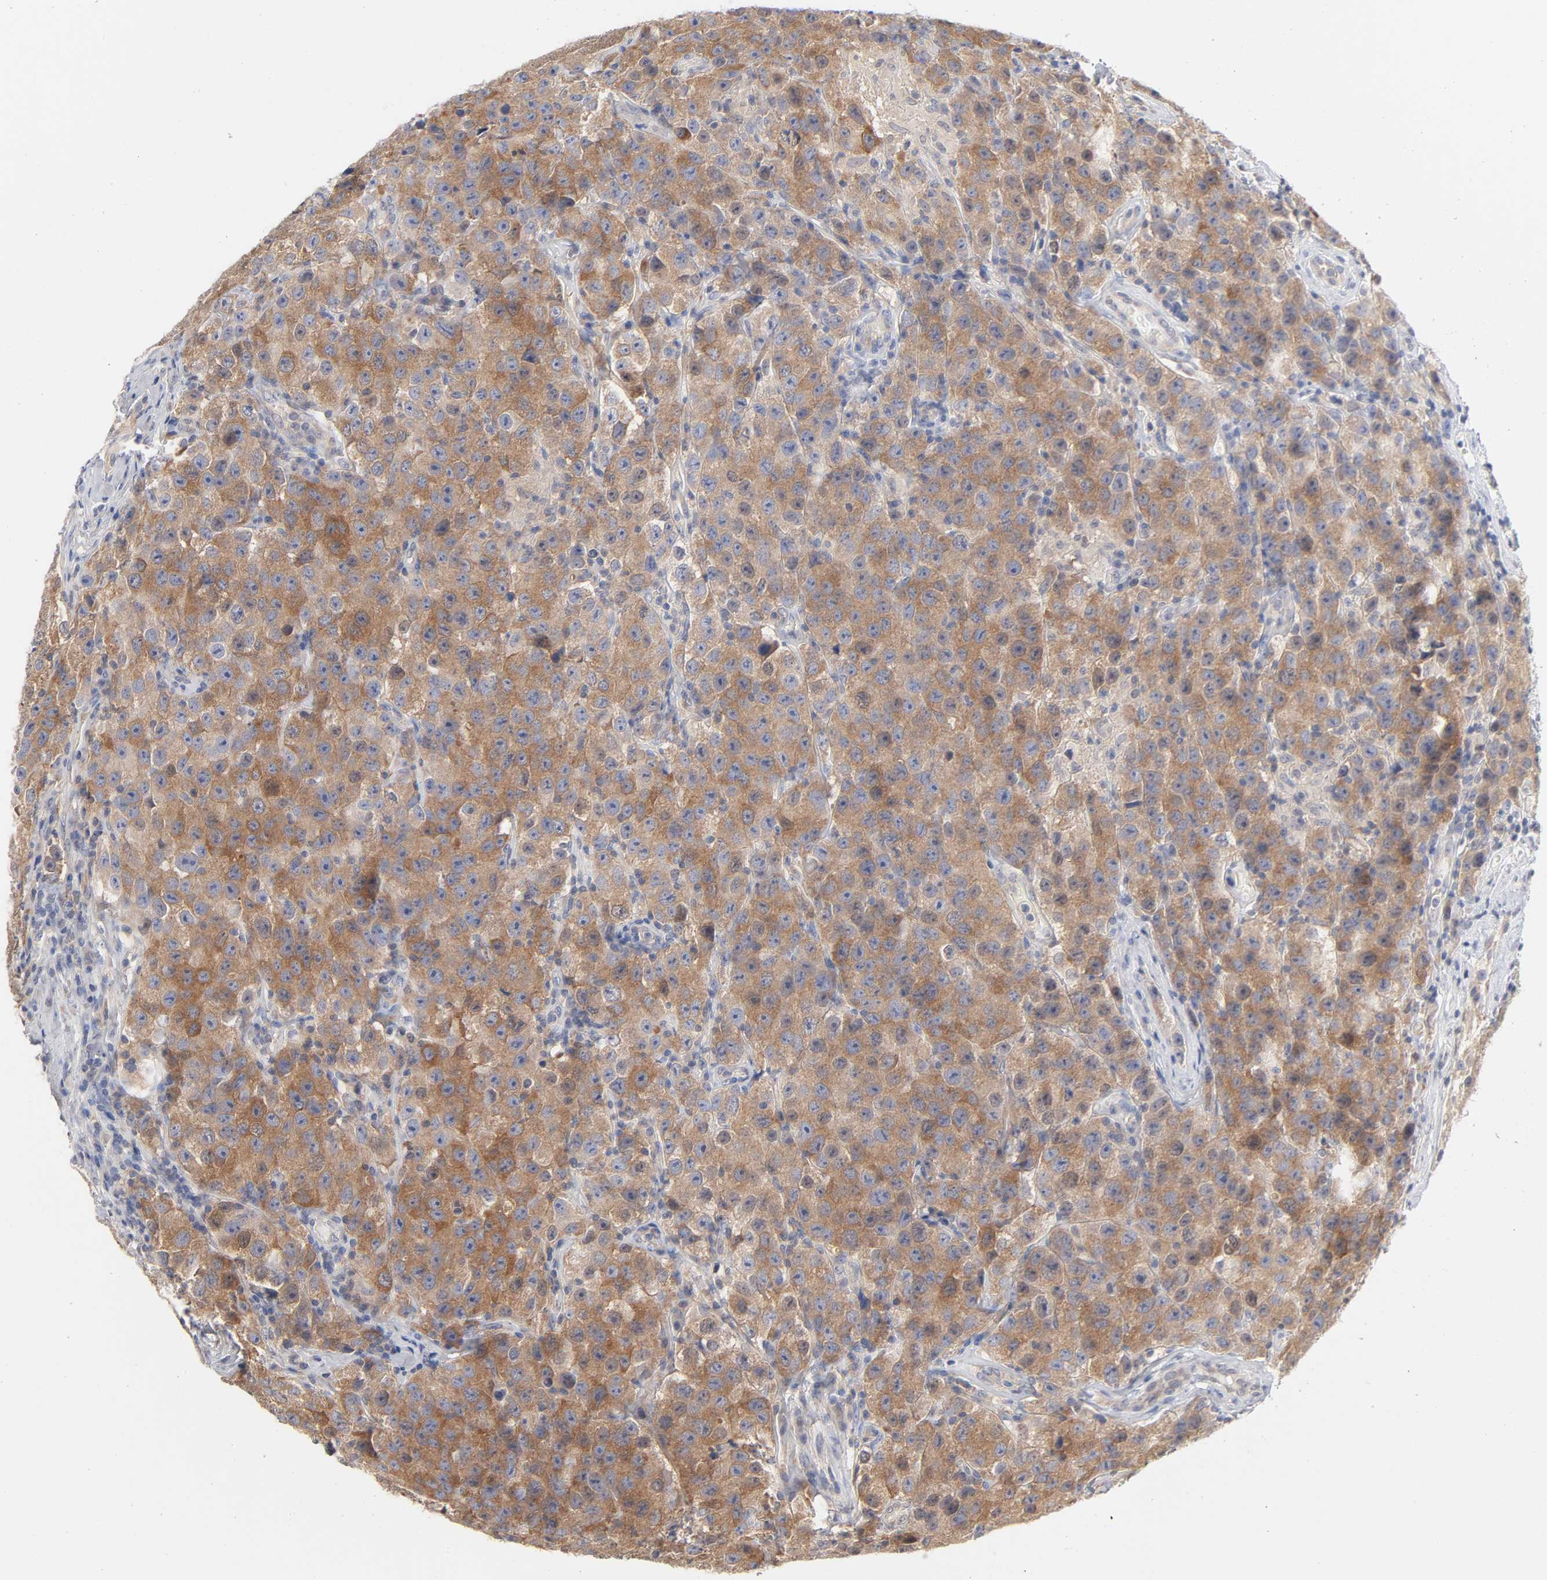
{"staining": {"intensity": "moderate", "quantity": ">75%", "location": "cytoplasmic/membranous"}, "tissue": "testis cancer", "cell_type": "Tumor cells", "image_type": "cancer", "snomed": [{"axis": "morphology", "description": "Seminoma, NOS"}, {"axis": "topography", "description": "Testis"}], "caption": "Protein expression analysis of human testis seminoma reveals moderate cytoplasmic/membranous staining in approximately >75% of tumor cells.", "gene": "UBL4A", "patient": {"sex": "male", "age": 52}}